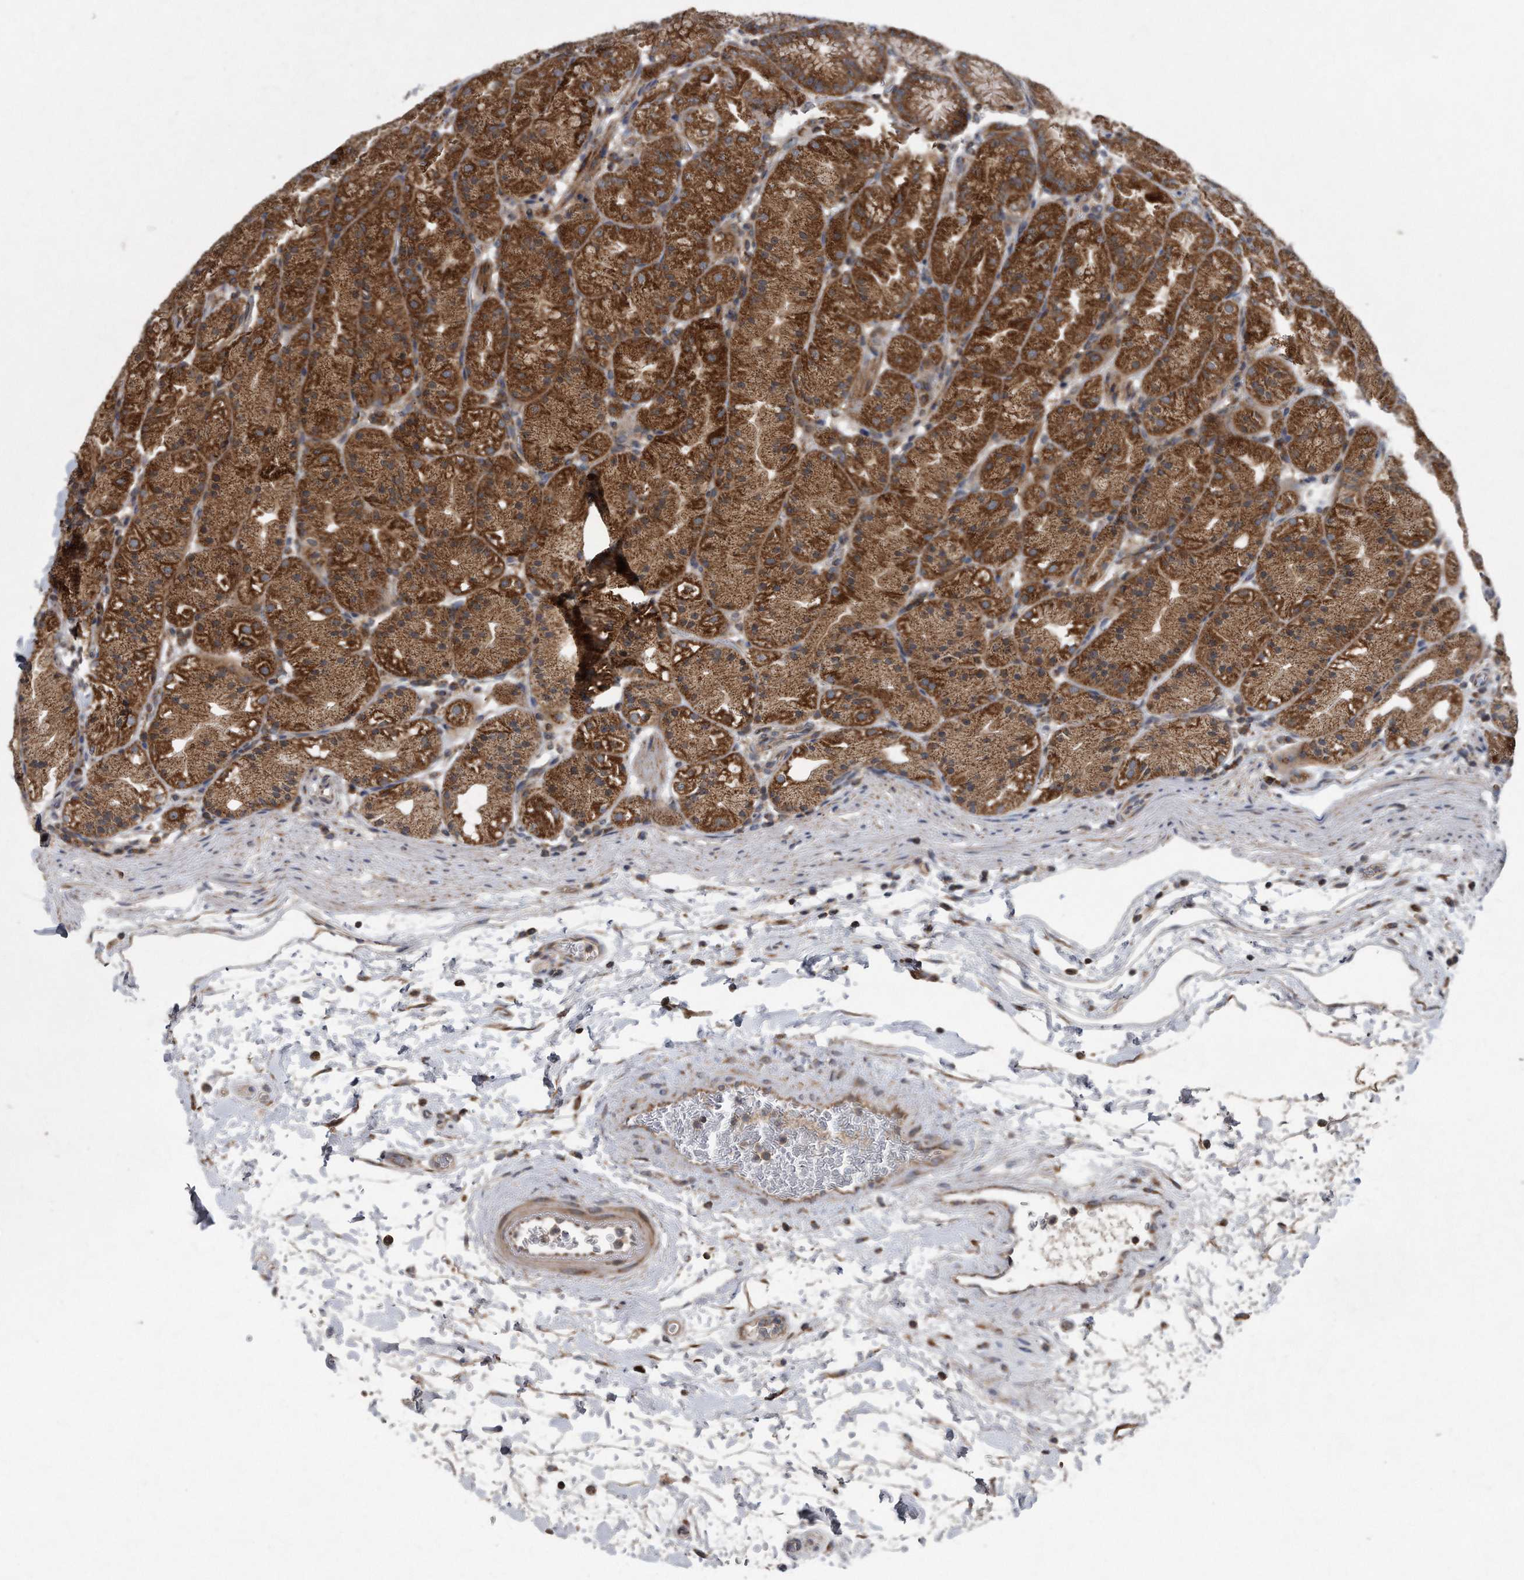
{"staining": {"intensity": "strong", "quantity": ">75%", "location": "cytoplasmic/membranous"}, "tissue": "stomach", "cell_type": "Glandular cells", "image_type": "normal", "snomed": [{"axis": "morphology", "description": "Normal tissue, NOS"}, {"axis": "topography", "description": "Stomach, upper"}], "caption": "Immunohistochemical staining of benign stomach displays >75% levels of strong cytoplasmic/membranous protein staining in about >75% of glandular cells.", "gene": "ALPK2", "patient": {"sex": "male", "age": 48}}